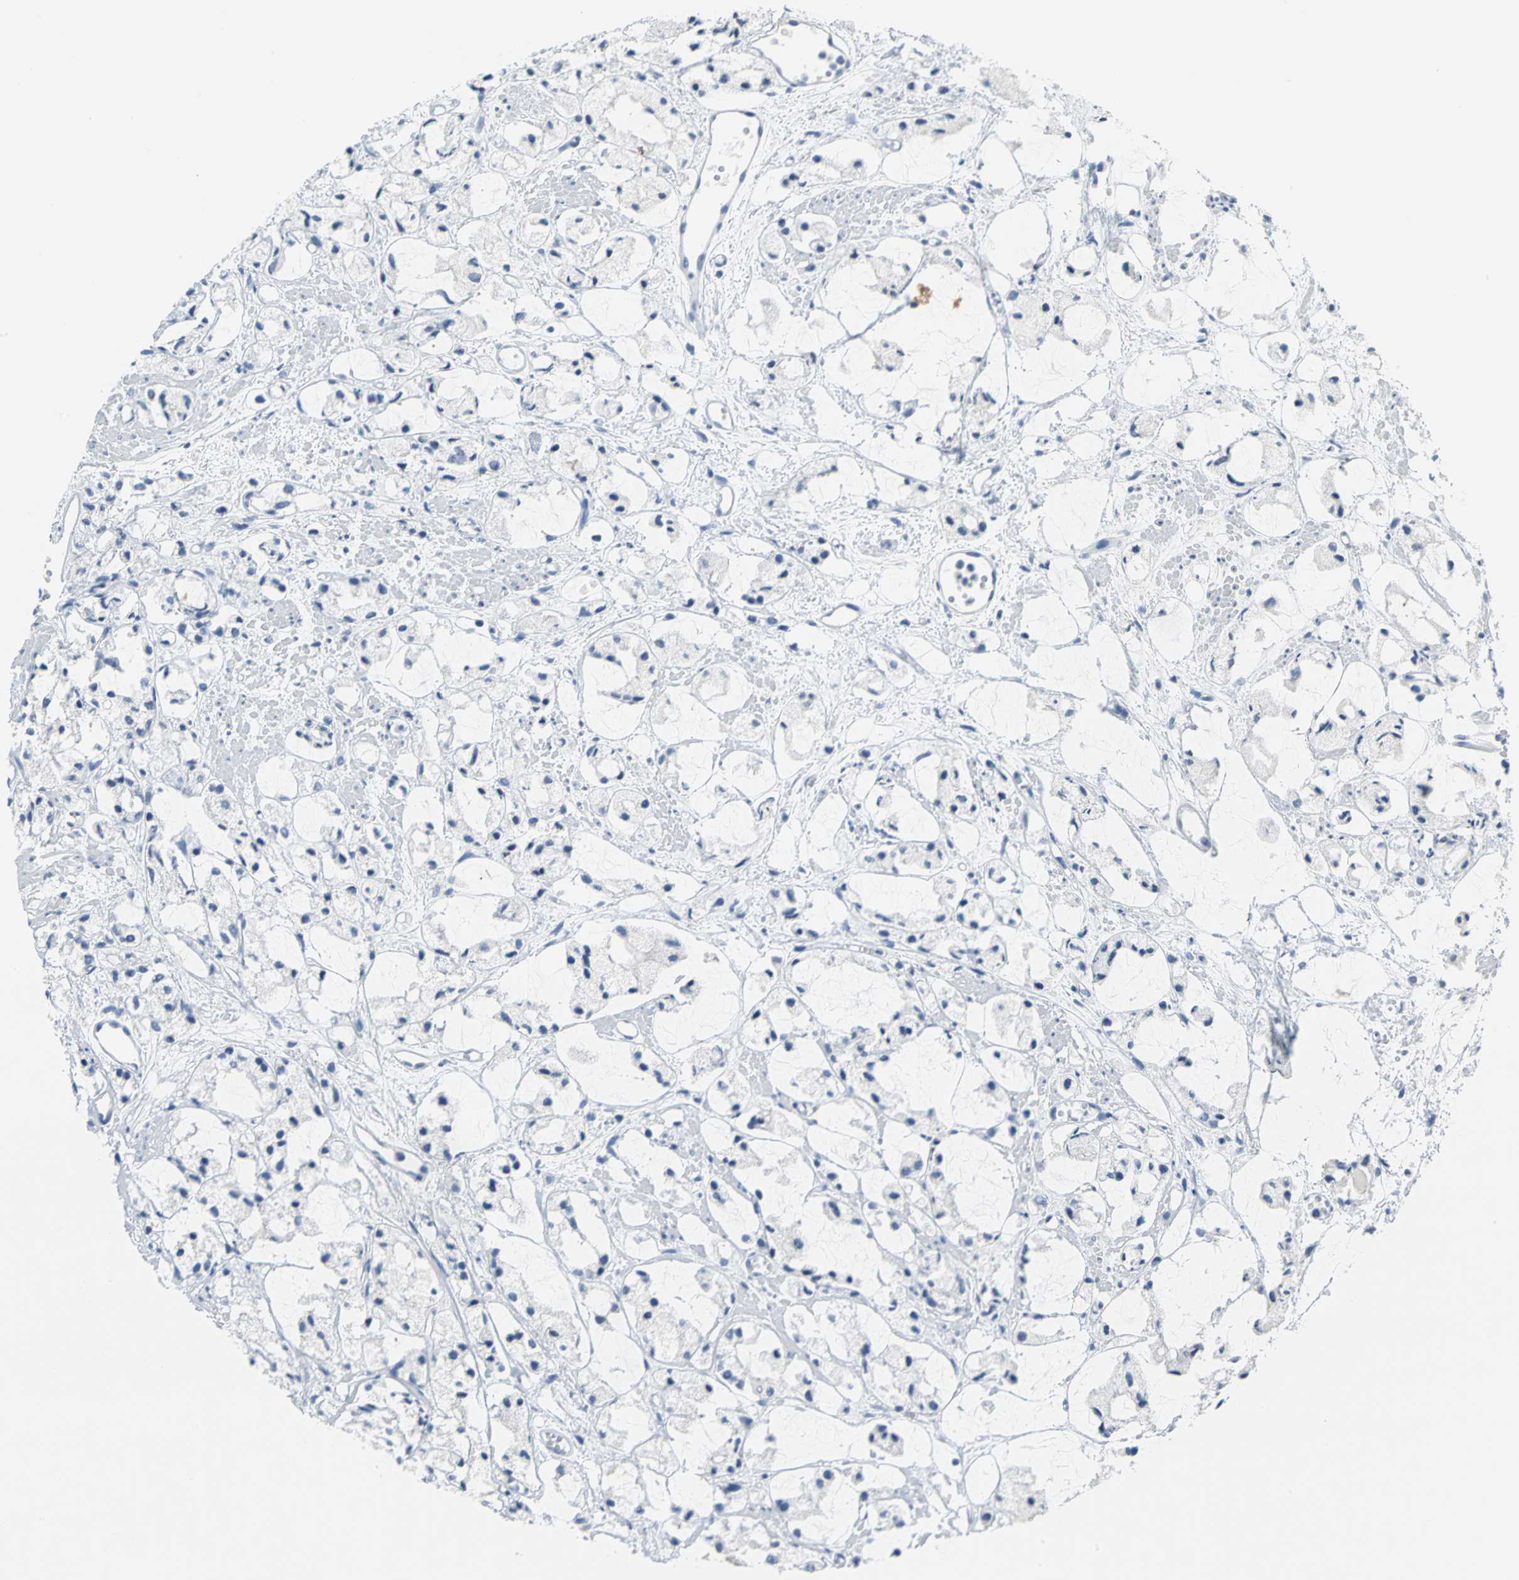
{"staining": {"intensity": "negative", "quantity": "none", "location": "none"}, "tissue": "prostate cancer", "cell_type": "Tumor cells", "image_type": "cancer", "snomed": [{"axis": "morphology", "description": "Adenocarcinoma, High grade"}, {"axis": "topography", "description": "Prostate"}], "caption": "High-grade adenocarcinoma (prostate) was stained to show a protein in brown. There is no significant positivity in tumor cells.", "gene": "MCM3", "patient": {"sex": "male", "age": 85}}